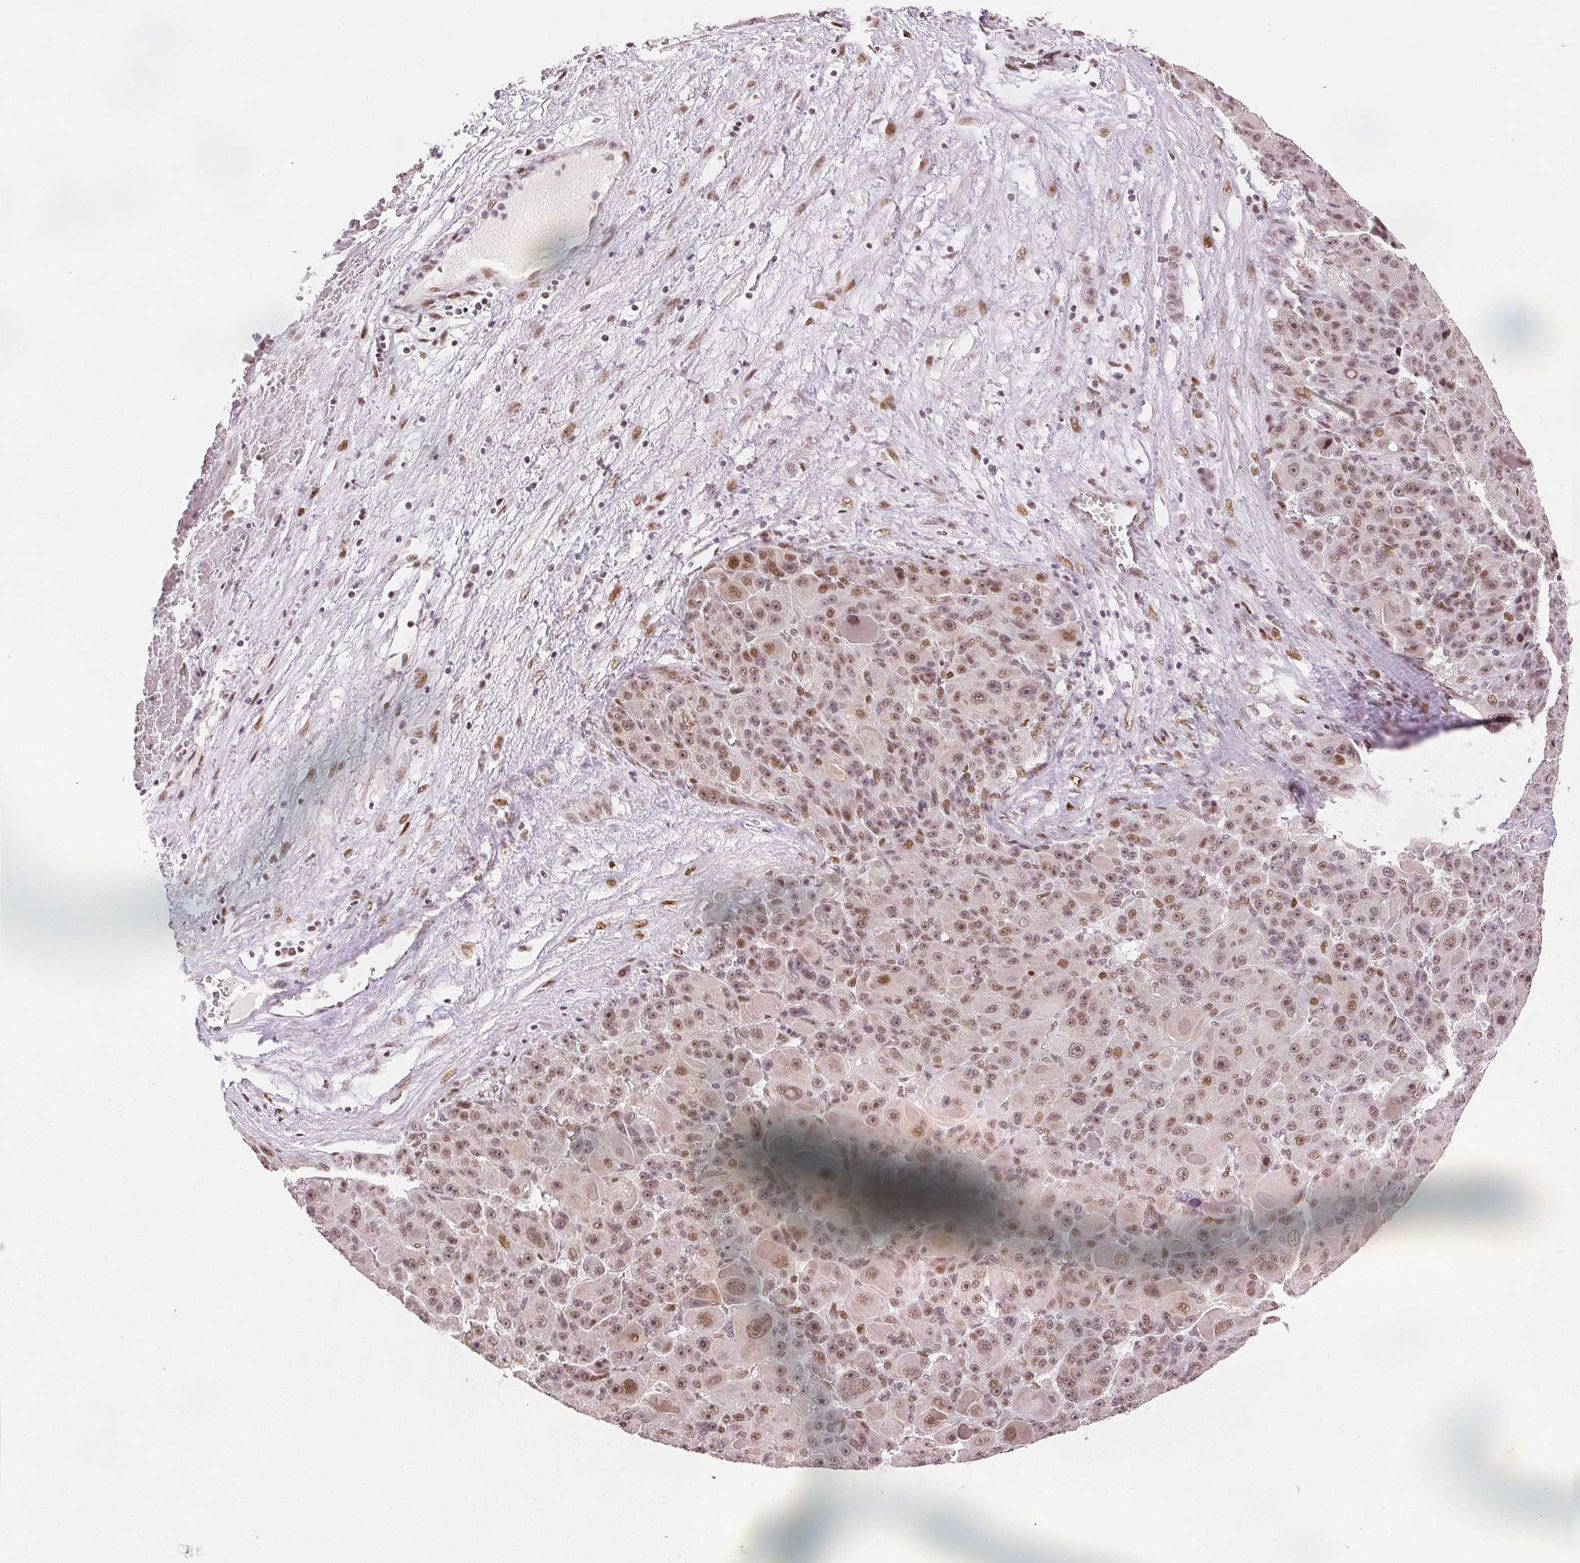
{"staining": {"intensity": "moderate", "quantity": ">75%", "location": "nuclear"}, "tissue": "liver cancer", "cell_type": "Tumor cells", "image_type": "cancer", "snomed": [{"axis": "morphology", "description": "Carcinoma, Hepatocellular, NOS"}, {"axis": "topography", "description": "Liver"}], "caption": "Liver hepatocellular carcinoma stained for a protein (brown) demonstrates moderate nuclear positive expression in about >75% of tumor cells.", "gene": "ZNF703", "patient": {"sex": "male", "age": 76}}